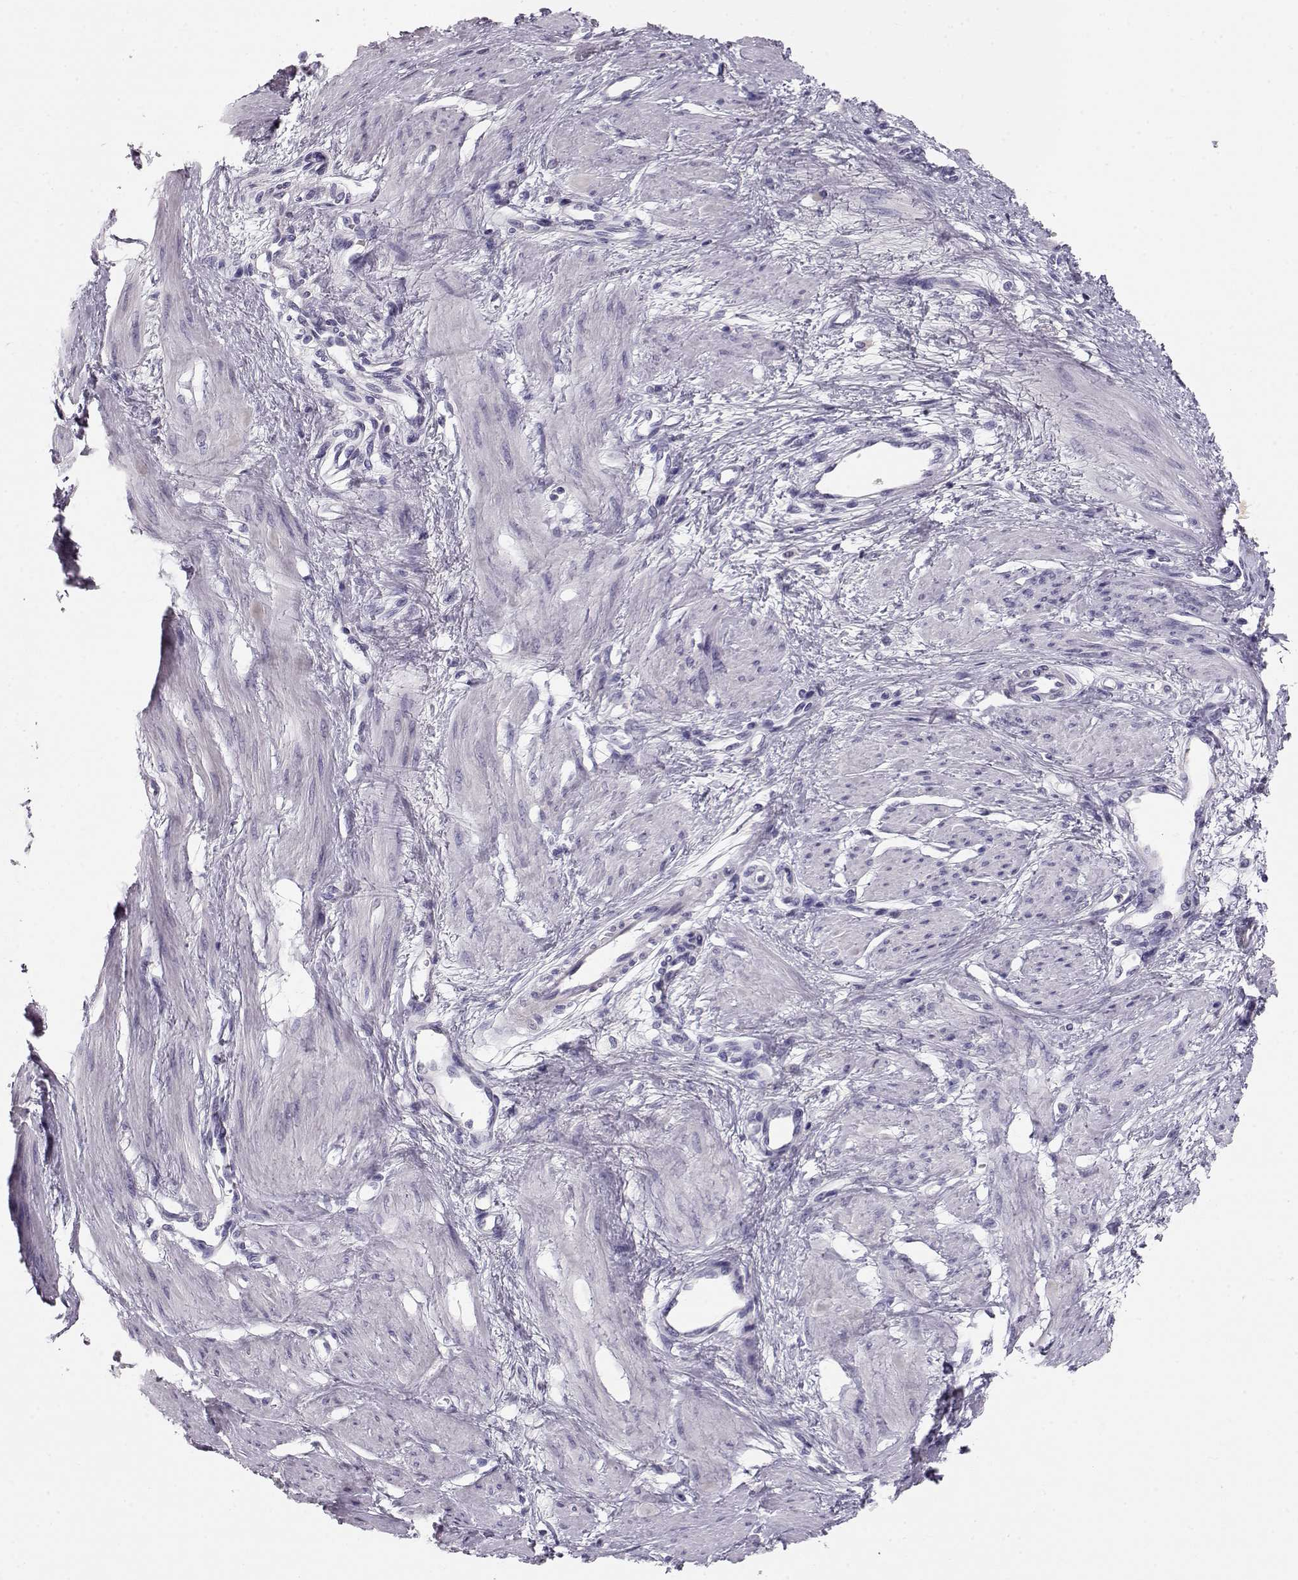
{"staining": {"intensity": "negative", "quantity": "none", "location": "none"}, "tissue": "smooth muscle", "cell_type": "Smooth muscle cells", "image_type": "normal", "snomed": [{"axis": "morphology", "description": "Normal tissue, NOS"}, {"axis": "topography", "description": "Smooth muscle"}, {"axis": "topography", "description": "Uterus"}], "caption": "This photomicrograph is of benign smooth muscle stained with immunohistochemistry to label a protein in brown with the nuclei are counter-stained blue. There is no positivity in smooth muscle cells. (Stains: DAB immunohistochemistry (IHC) with hematoxylin counter stain, Microscopy: brightfield microscopy at high magnification).", "gene": "GPR26", "patient": {"sex": "female", "age": 39}}